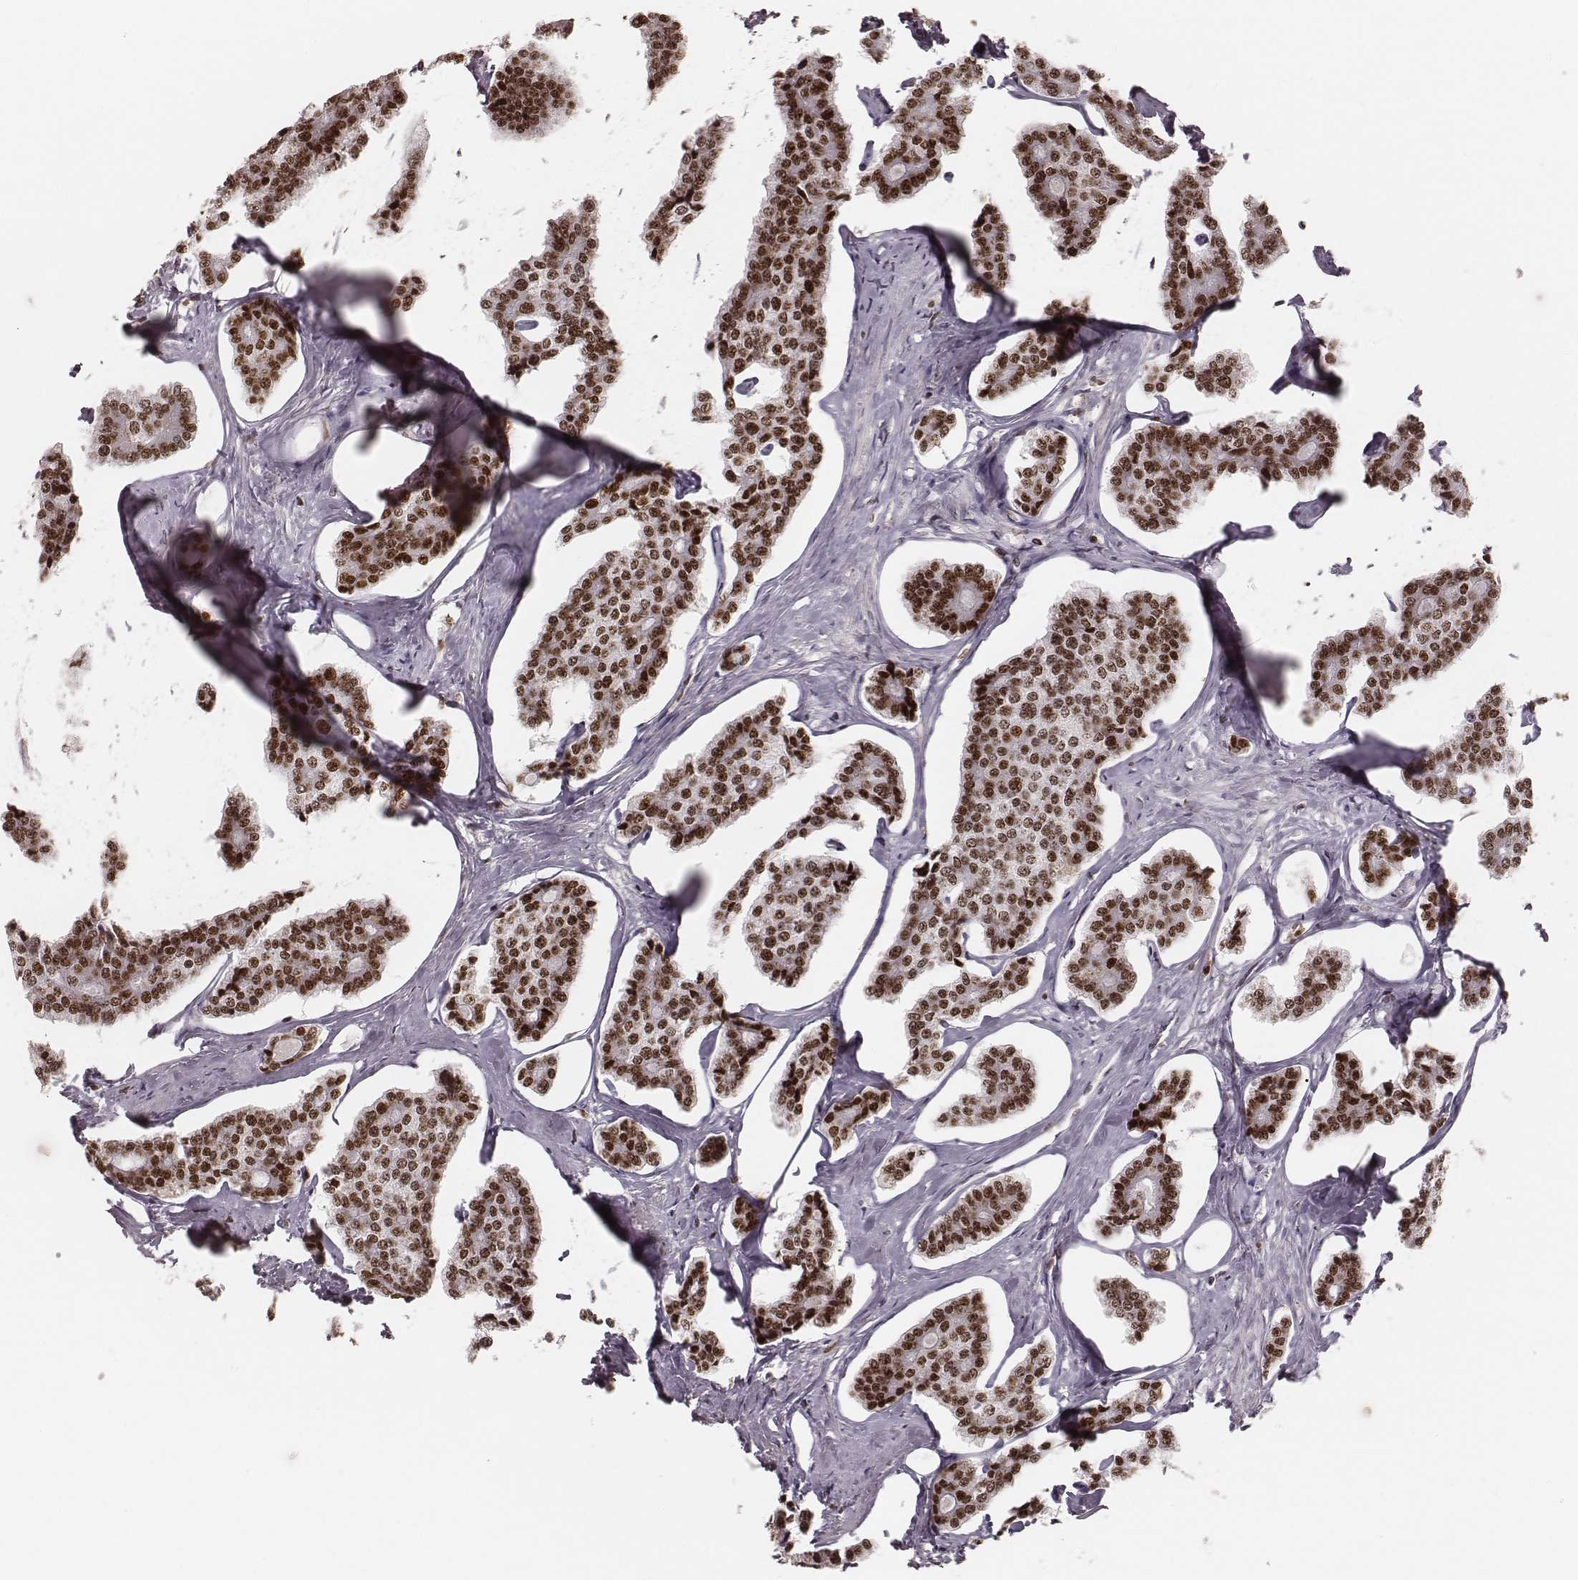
{"staining": {"intensity": "strong", "quantity": ">75%", "location": "nuclear"}, "tissue": "carcinoid", "cell_type": "Tumor cells", "image_type": "cancer", "snomed": [{"axis": "morphology", "description": "Carcinoid, malignant, NOS"}, {"axis": "topography", "description": "Small intestine"}], "caption": "Protein staining shows strong nuclear expression in about >75% of tumor cells in carcinoid.", "gene": "PARP1", "patient": {"sex": "female", "age": 65}}